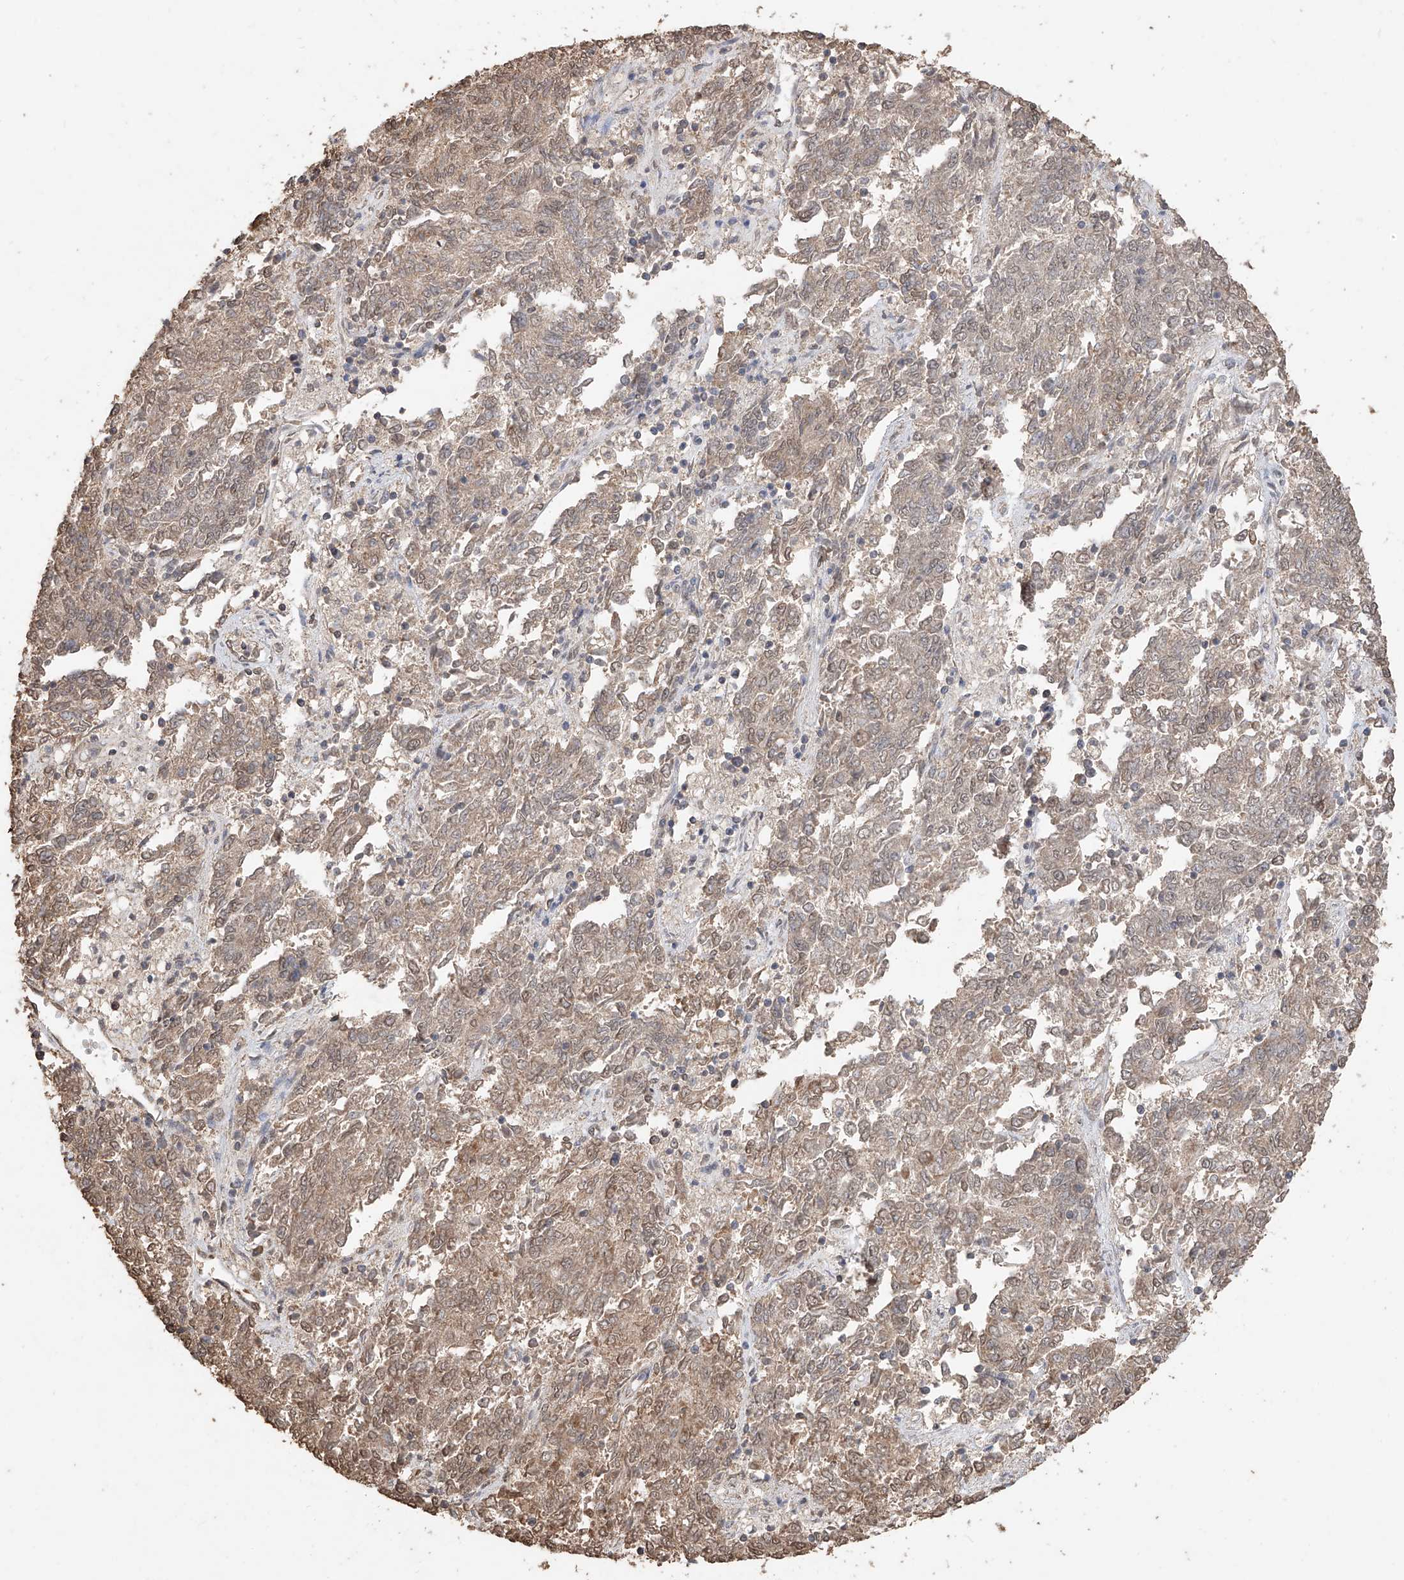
{"staining": {"intensity": "weak", "quantity": ">75%", "location": "cytoplasmic/membranous,nuclear"}, "tissue": "endometrial cancer", "cell_type": "Tumor cells", "image_type": "cancer", "snomed": [{"axis": "morphology", "description": "Adenocarcinoma, NOS"}, {"axis": "topography", "description": "Endometrium"}], "caption": "A micrograph showing weak cytoplasmic/membranous and nuclear expression in approximately >75% of tumor cells in endometrial adenocarcinoma, as visualized by brown immunohistochemical staining.", "gene": "ELOVL1", "patient": {"sex": "female", "age": 80}}